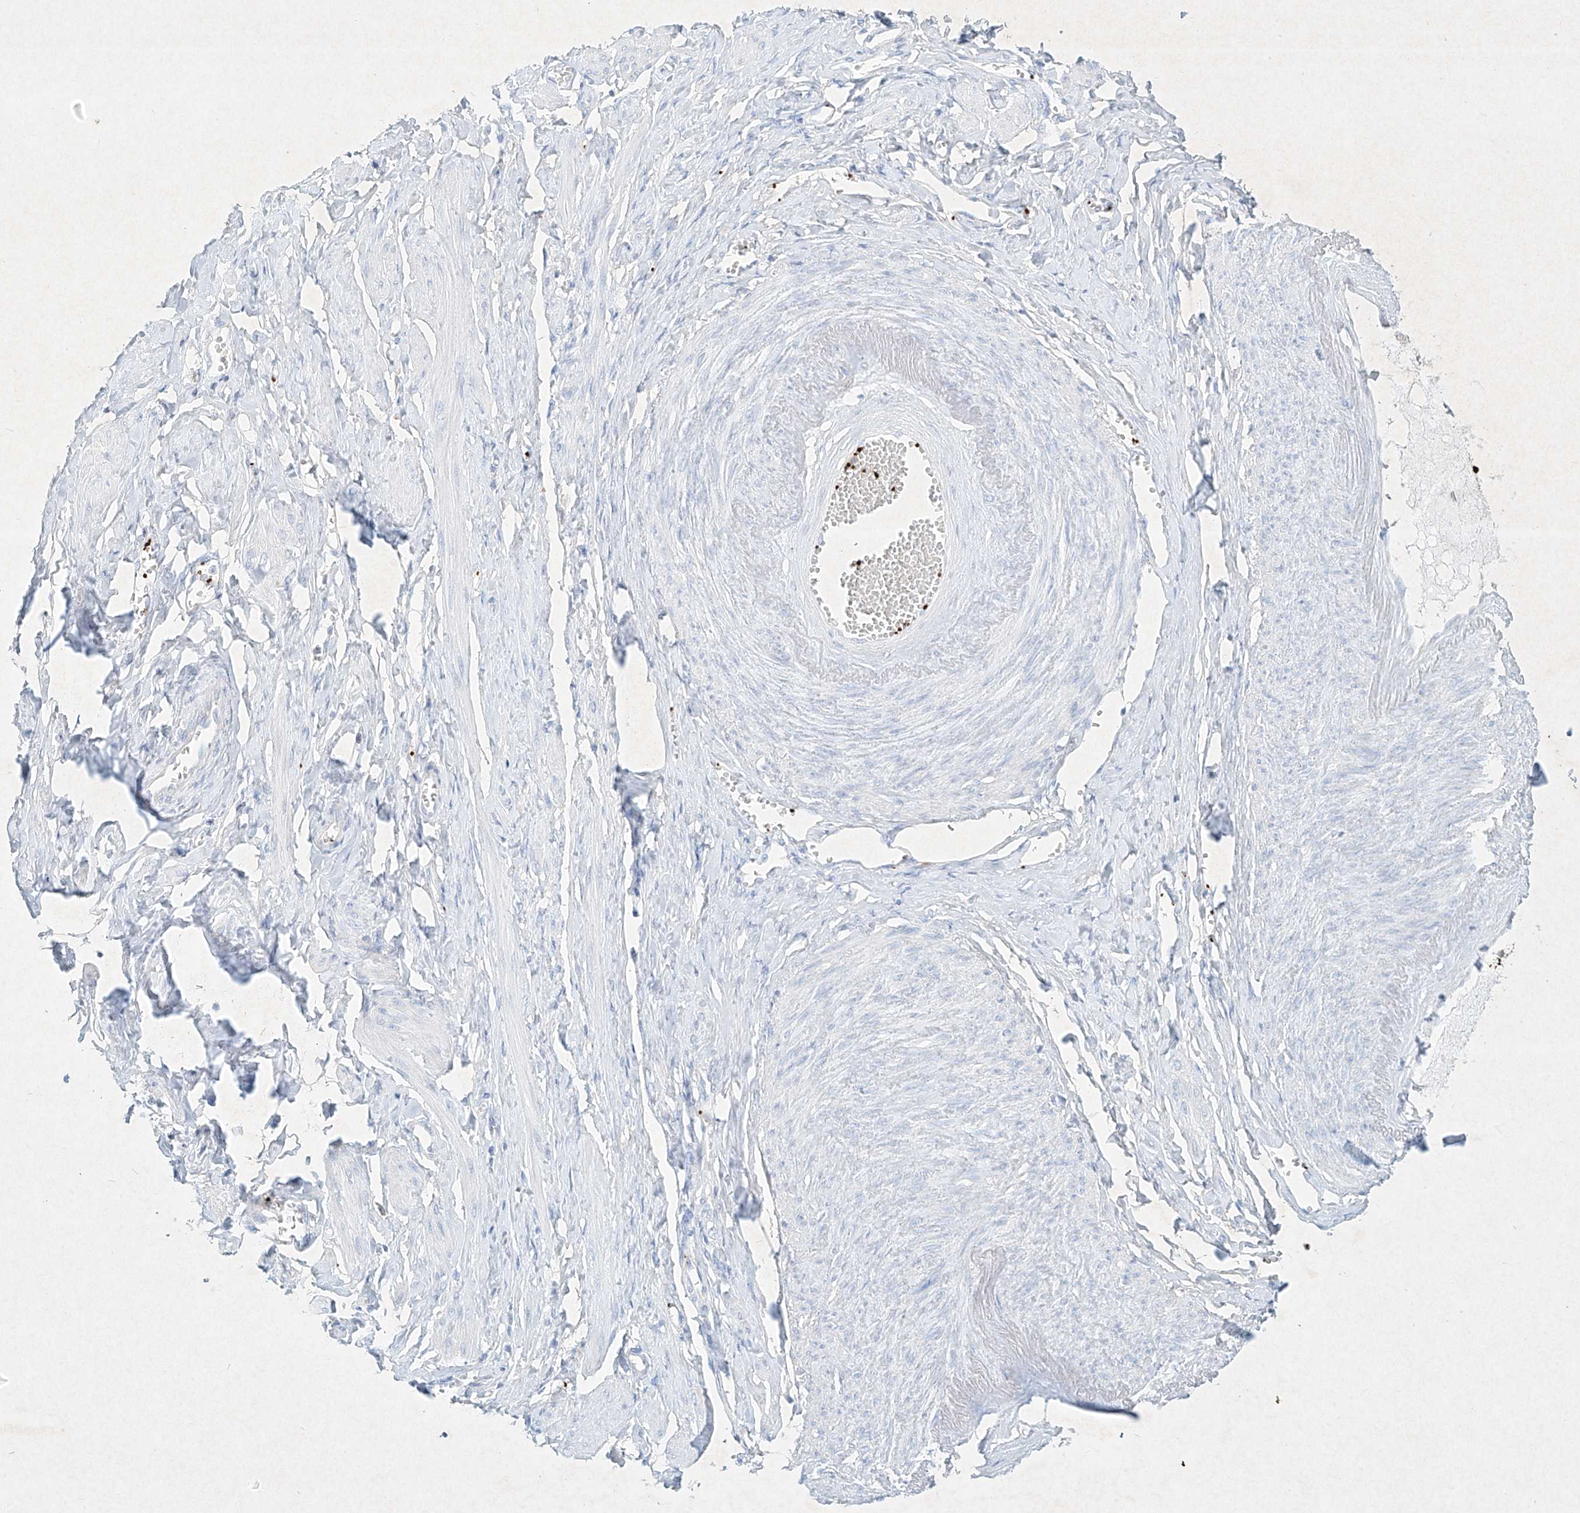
{"staining": {"intensity": "negative", "quantity": "none", "location": "none"}, "tissue": "adipose tissue", "cell_type": "Adipocytes", "image_type": "normal", "snomed": [{"axis": "morphology", "description": "Normal tissue, NOS"}, {"axis": "topography", "description": "Vascular tissue"}, {"axis": "topography", "description": "Fallopian tube"}, {"axis": "topography", "description": "Ovary"}], "caption": "High power microscopy photomicrograph of an IHC image of normal adipose tissue, revealing no significant expression in adipocytes.", "gene": "PLEK", "patient": {"sex": "female", "age": 67}}